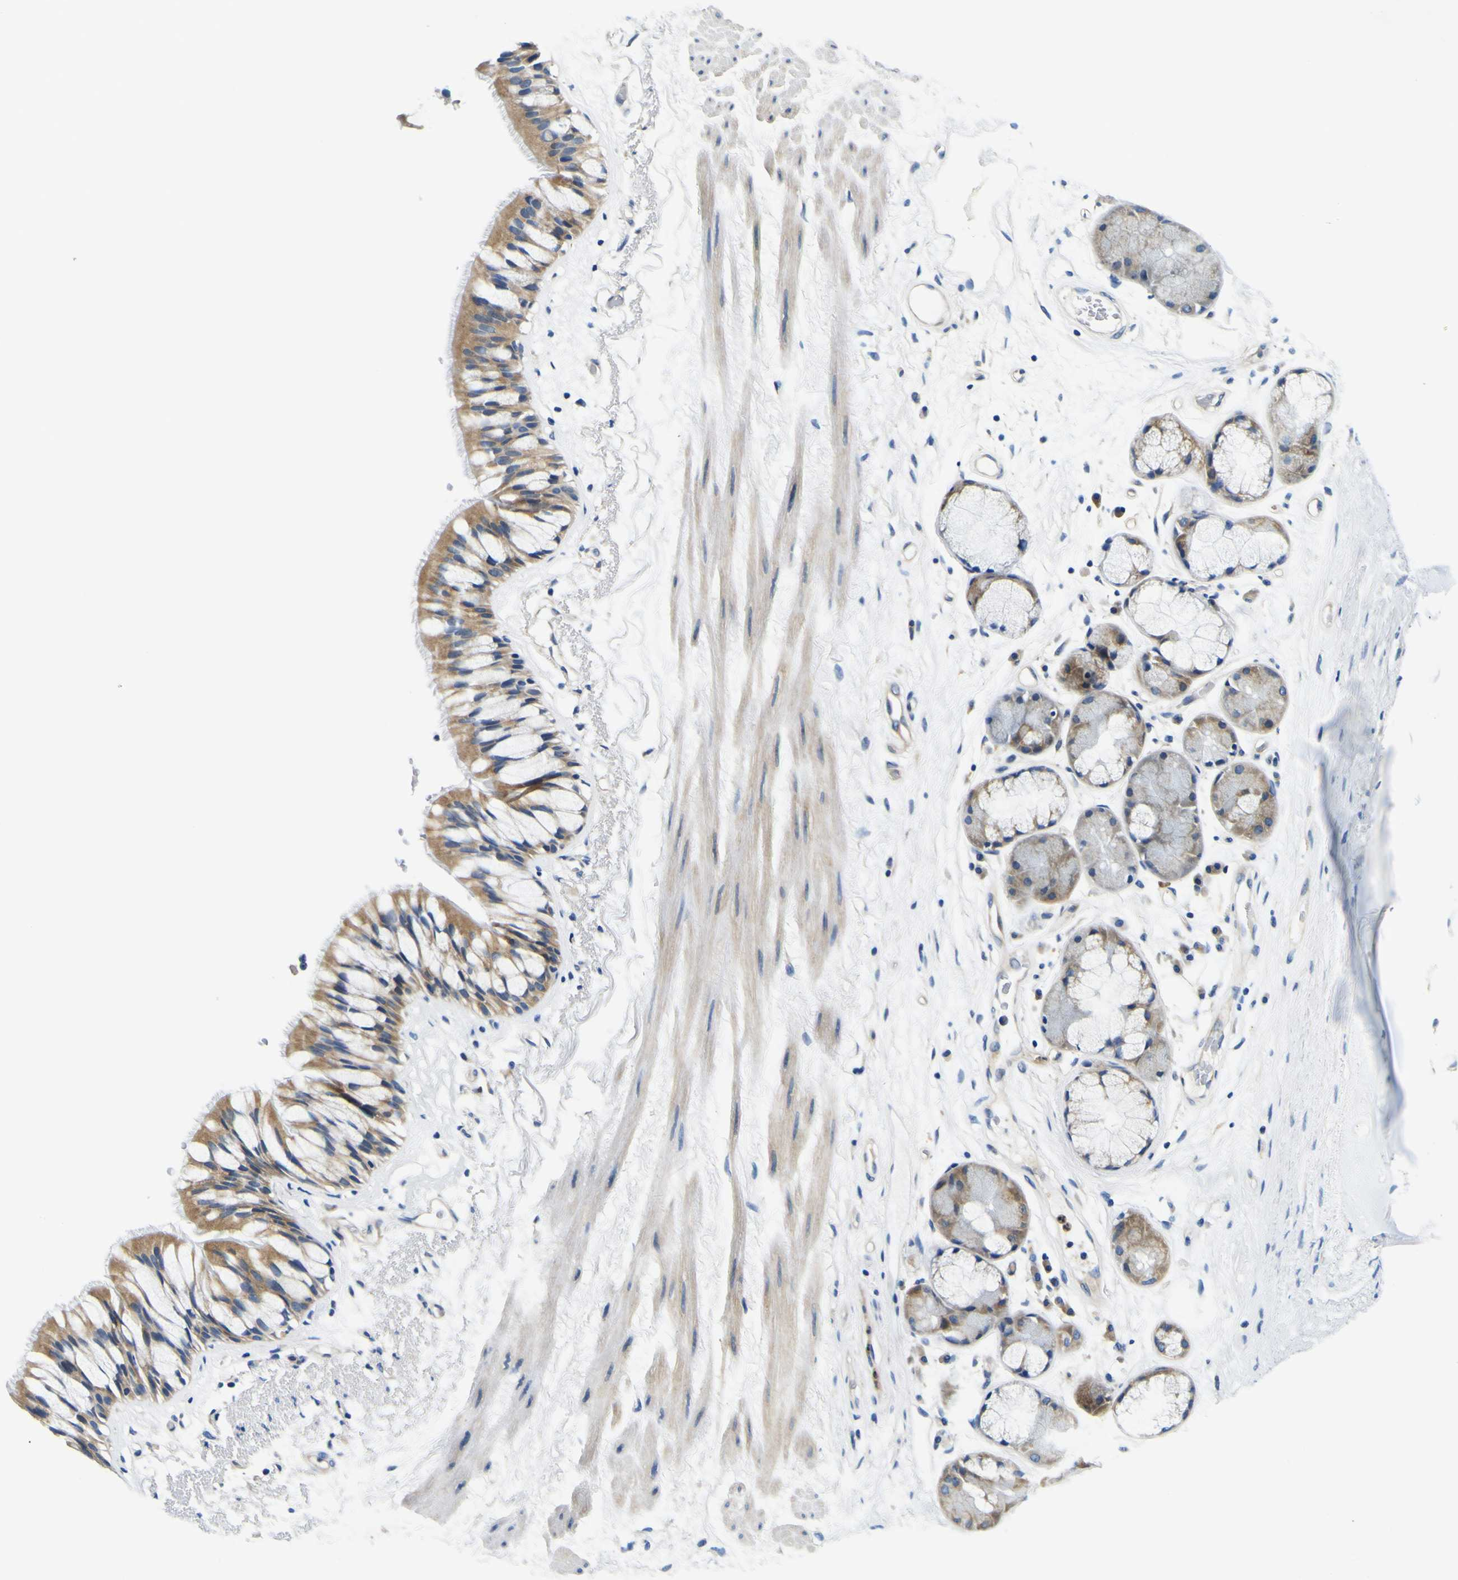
{"staining": {"intensity": "moderate", "quantity": "25%-75%", "location": "cytoplasmic/membranous"}, "tissue": "bronchus", "cell_type": "Respiratory epithelial cells", "image_type": "normal", "snomed": [{"axis": "morphology", "description": "Normal tissue, NOS"}, {"axis": "topography", "description": "Bronchus"}], "caption": "Immunohistochemical staining of unremarkable human bronchus demonstrates medium levels of moderate cytoplasmic/membranous positivity in about 25%-75% of respiratory epithelial cells. (DAB IHC with brightfield microscopy, high magnification).", "gene": "CLSTN1", "patient": {"sex": "male", "age": 66}}